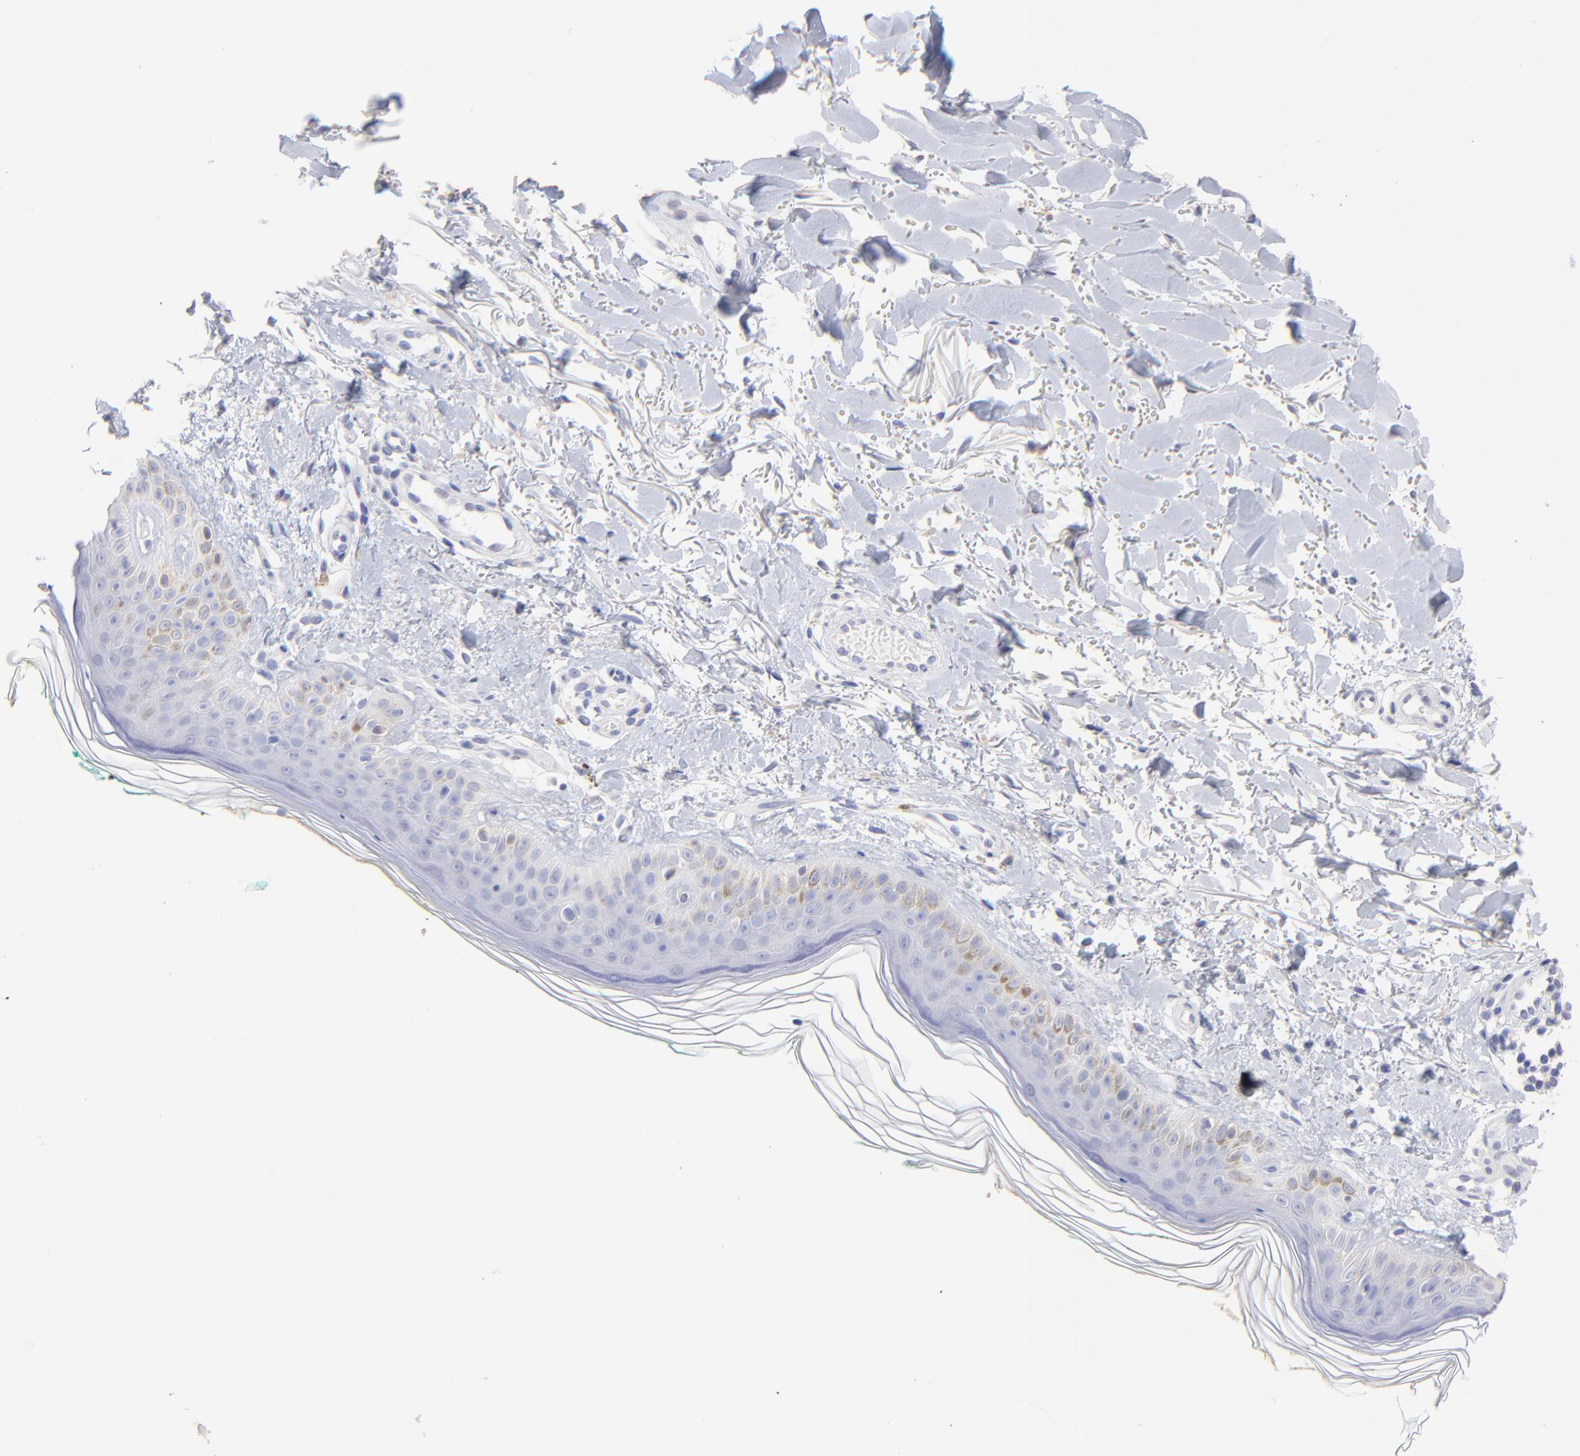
{"staining": {"intensity": "negative", "quantity": "none", "location": "none"}, "tissue": "skin", "cell_type": "Fibroblasts", "image_type": "normal", "snomed": [{"axis": "morphology", "description": "Normal tissue, NOS"}, {"axis": "topography", "description": "Skin"}], "caption": "Immunohistochemistry image of normal skin: human skin stained with DAB demonstrates no significant protein expression in fibroblasts. (DAB immunohistochemistry (IHC), high magnification).", "gene": "CFAP57", "patient": {"sex": "male", "age": 71}}